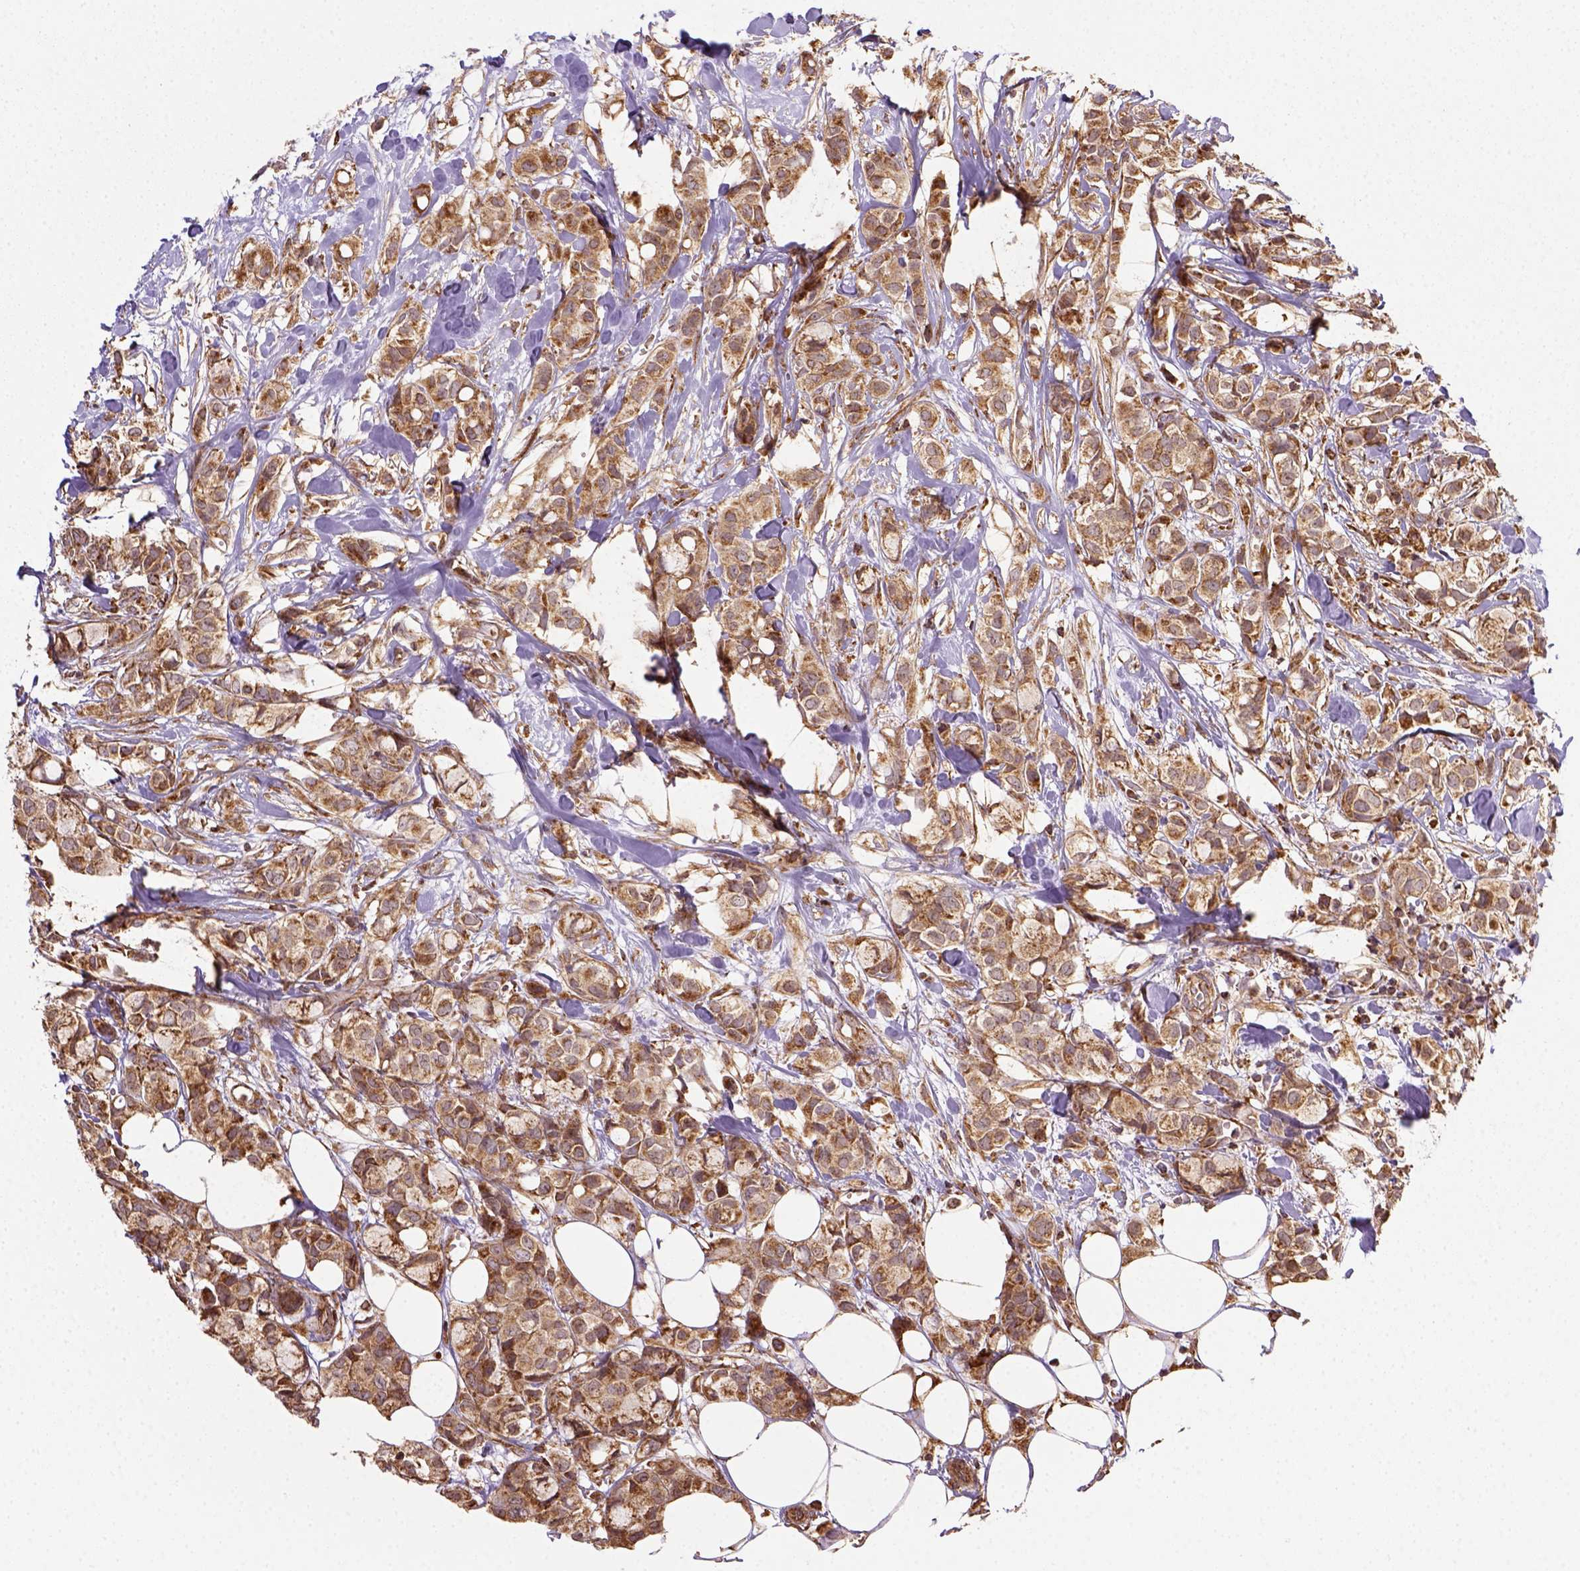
{"staining": {"intensity": "moderate", "quantity": ">75%", "location": "nuclear"}, "tissue": "breast cancer", "cell_type": "Tumor cells", "image_type": "cancer", "snomed": [{"axis": "morphology", "description": "Duct carcinoma"}, {"axis": "topography", "description": "Breast"}], "caption": "This micrograph demonstrates immunohistochemistry staining of breast infiltrating ductal carcinoma, with medium moderate nuclear positivity in approximately >75% of tumor cells.", "gene": "MAPK8IP3", "patient": {"sex": "female", "age": 85}}